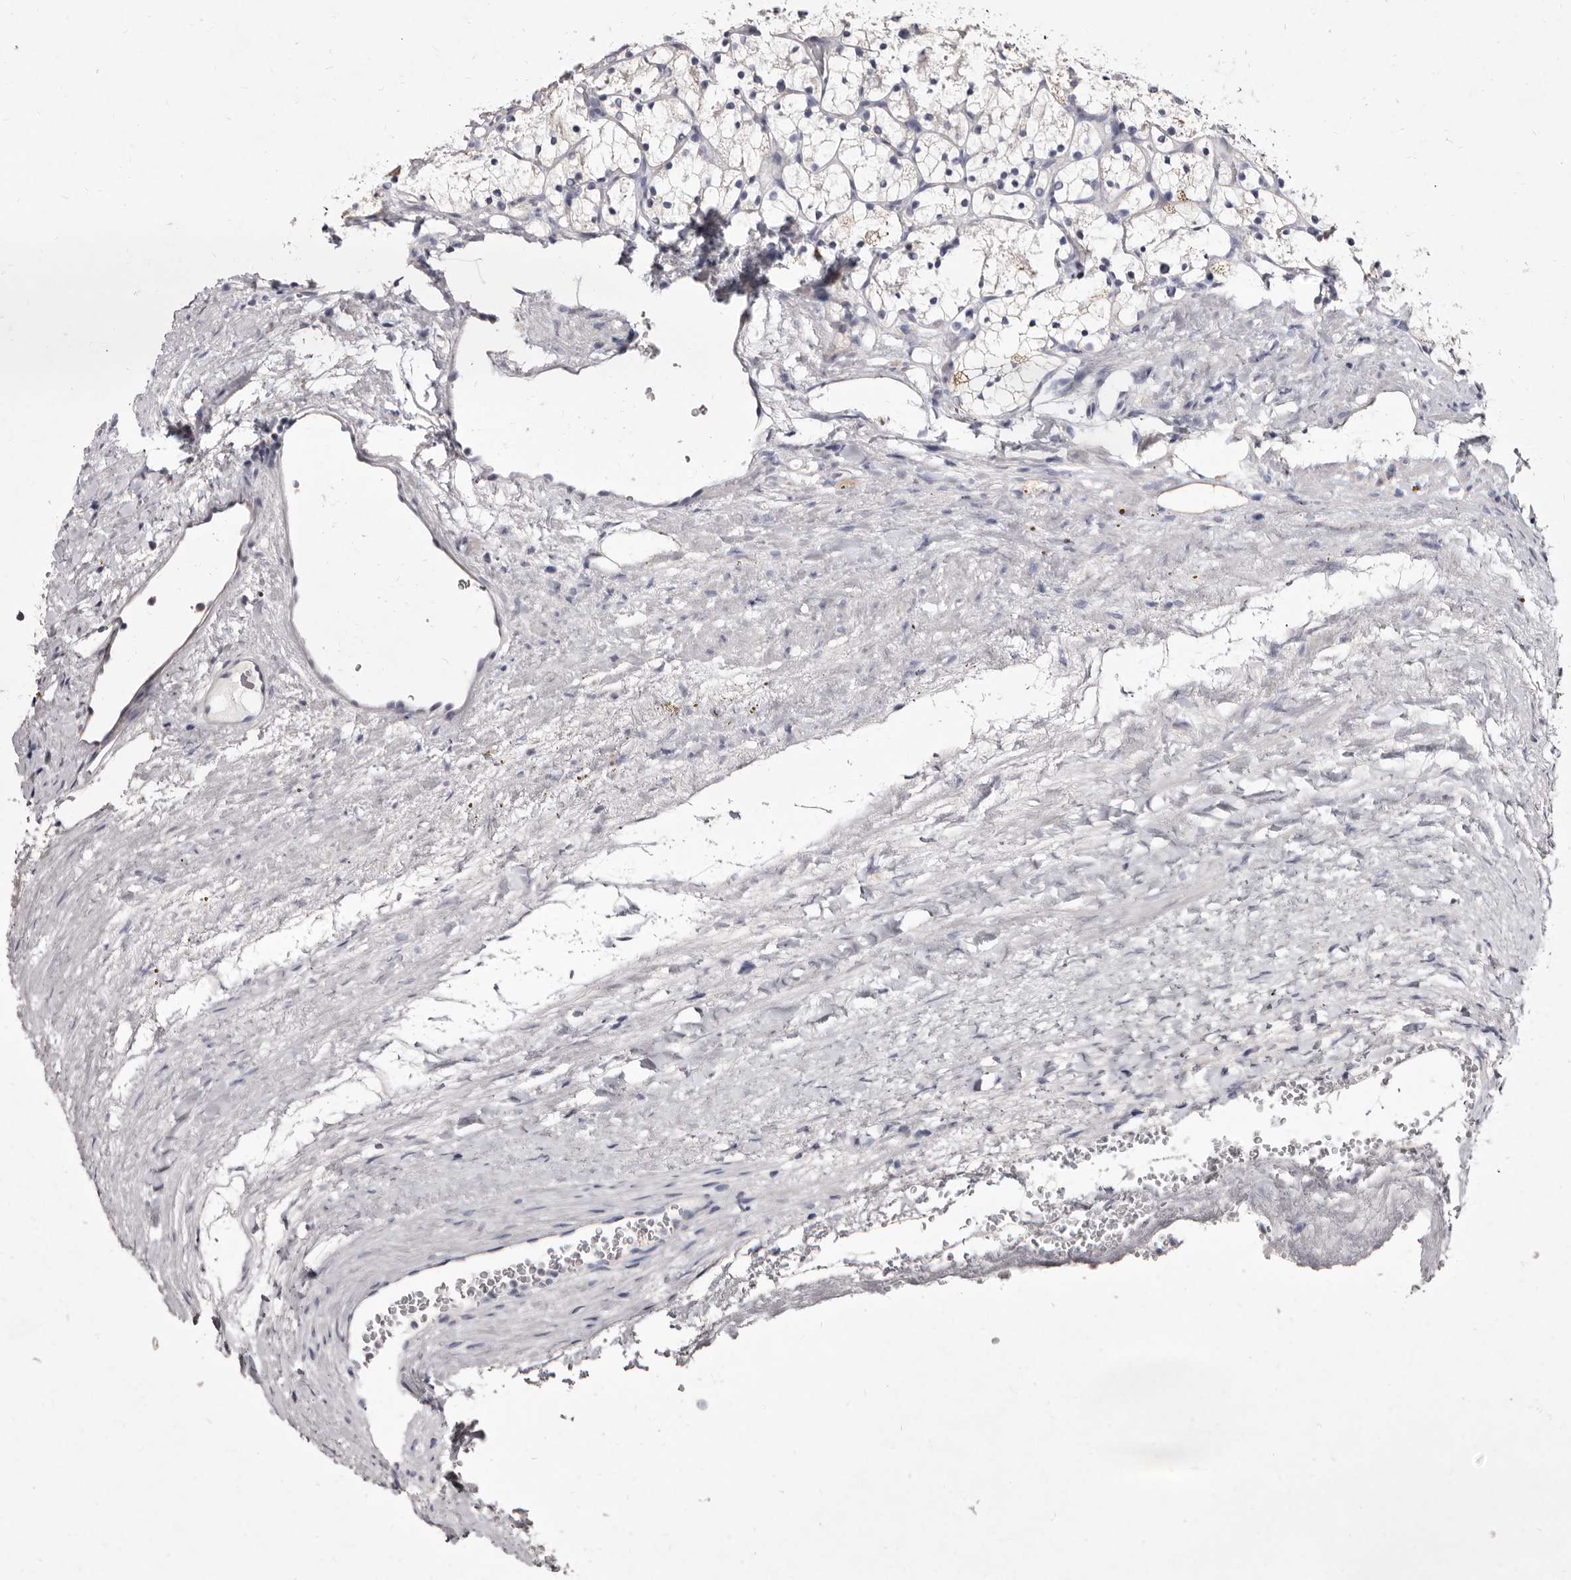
{"staining": {"intensity": "negative", "quantity": "none", "location": "none"}, "tissue": "renal cancer", "cell_type": "Tumor cells", "image_type": "cancer", "snomed": [{"axis": "morphology", "description": "Adenocarcinoma, NOS"}, {"axis": "topography", "description": "Kidney"}], "caption": "High power microscopy micrograph of an immunohistochemistry (IHC) image of renal adenocarcinoma, revealing no significant positivity in tumor cells. (DAB (3,3'-diaminobenzidine) IHC with hematoxylin counter stain).", "gene": "CYP2E1", "patient": {"sex": "female", "age": 69}}